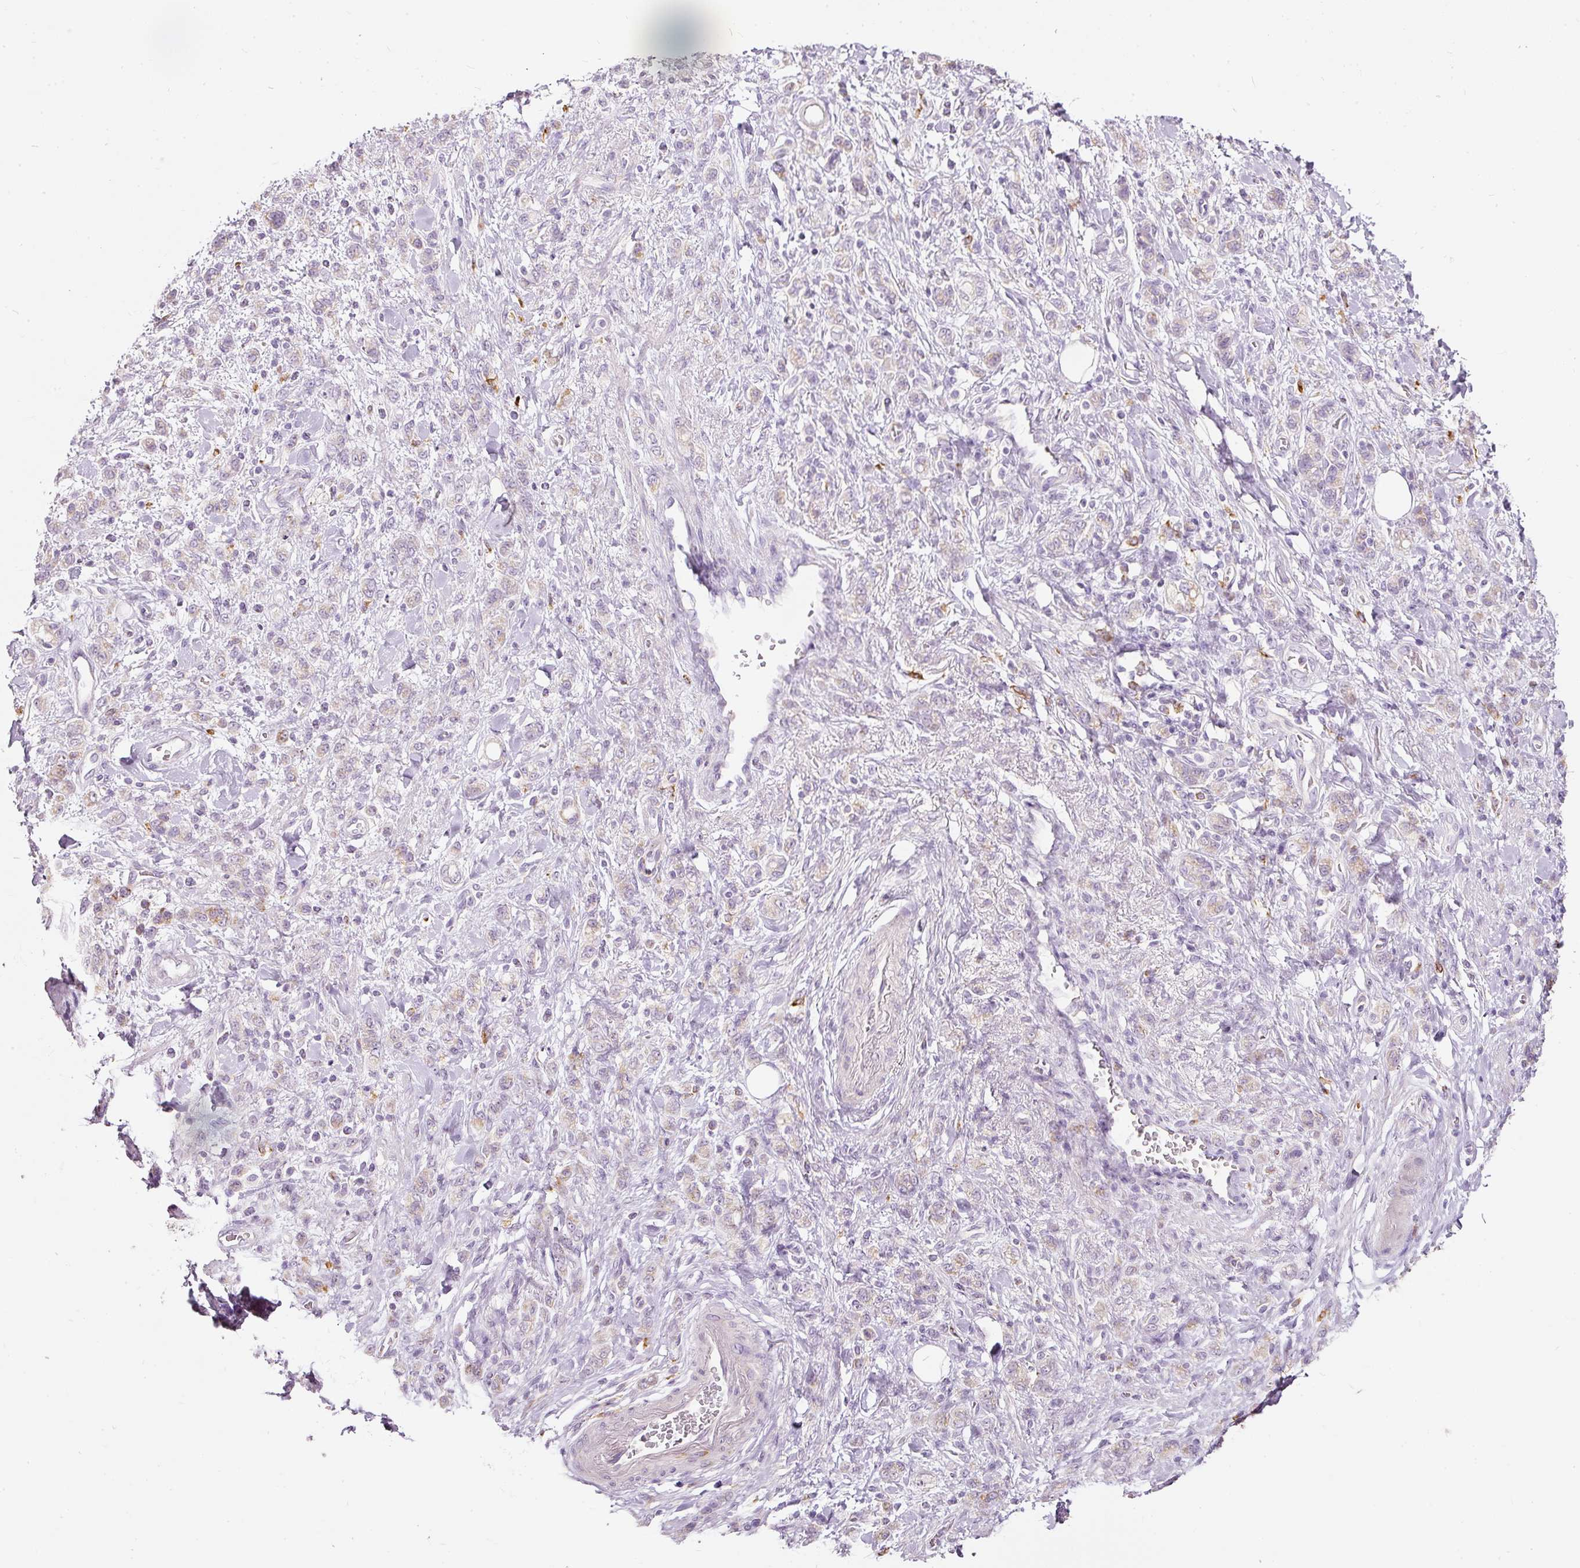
{"staining": {"intensity": "negative", "quantity": "none", "location": "none"}, "tissue": "stomach cancer", "cell_type": "Tumor cells", "image_type": "cancer", "snomed": [{"axis": "morphology", "description": "Adenocarcinoma, NOS"}, {"axis": "topography", "description": "Stomach"}], "caption": "Tumor cells are negative for protein expression in human stomach cancer (adenocarcinoma).", "gene": "MTHFD2", "patient": {"sex": "male", "age": 77}}